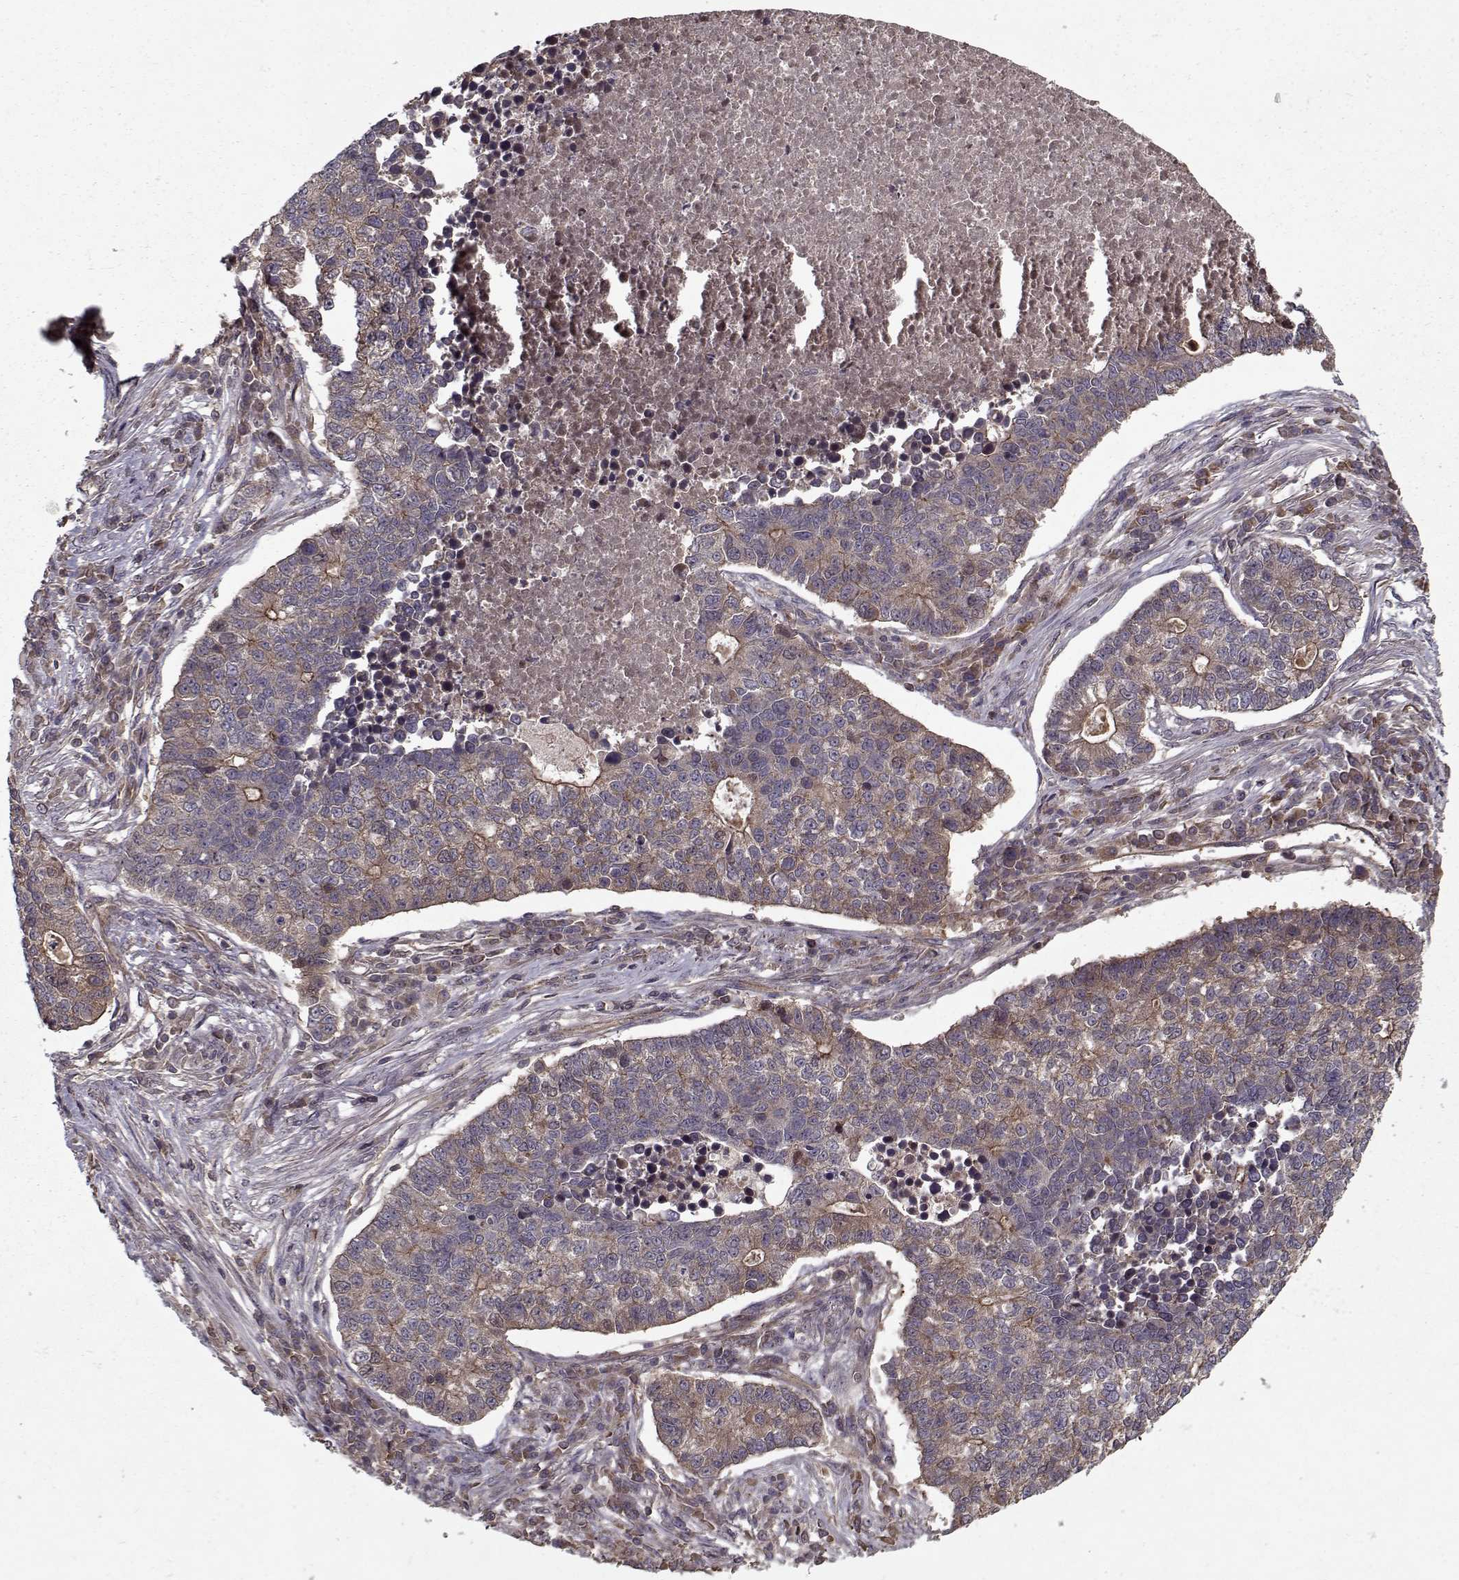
{"staining": {"intensity": "strong", "quantity": "25%-75%", "location": "cytoplasmic/membranous"}, "tissue": "lung cancer", "cell_type": "Tumor cells", "image_type": "cancer", "snomed": [{"axis": "morphology", "description": "Adenocarcinoma, NOS"}, {"axis": "topography", "description": "Lung"}], "caption": "The immunohistochemical stain highlights strong cytoplasmic/membranous positivity in tumor cells of lung cancer (adenocarcinoma) tissue.", "gene": "PPP1R12A", "patient": {"sex": "male", "age": 57}}